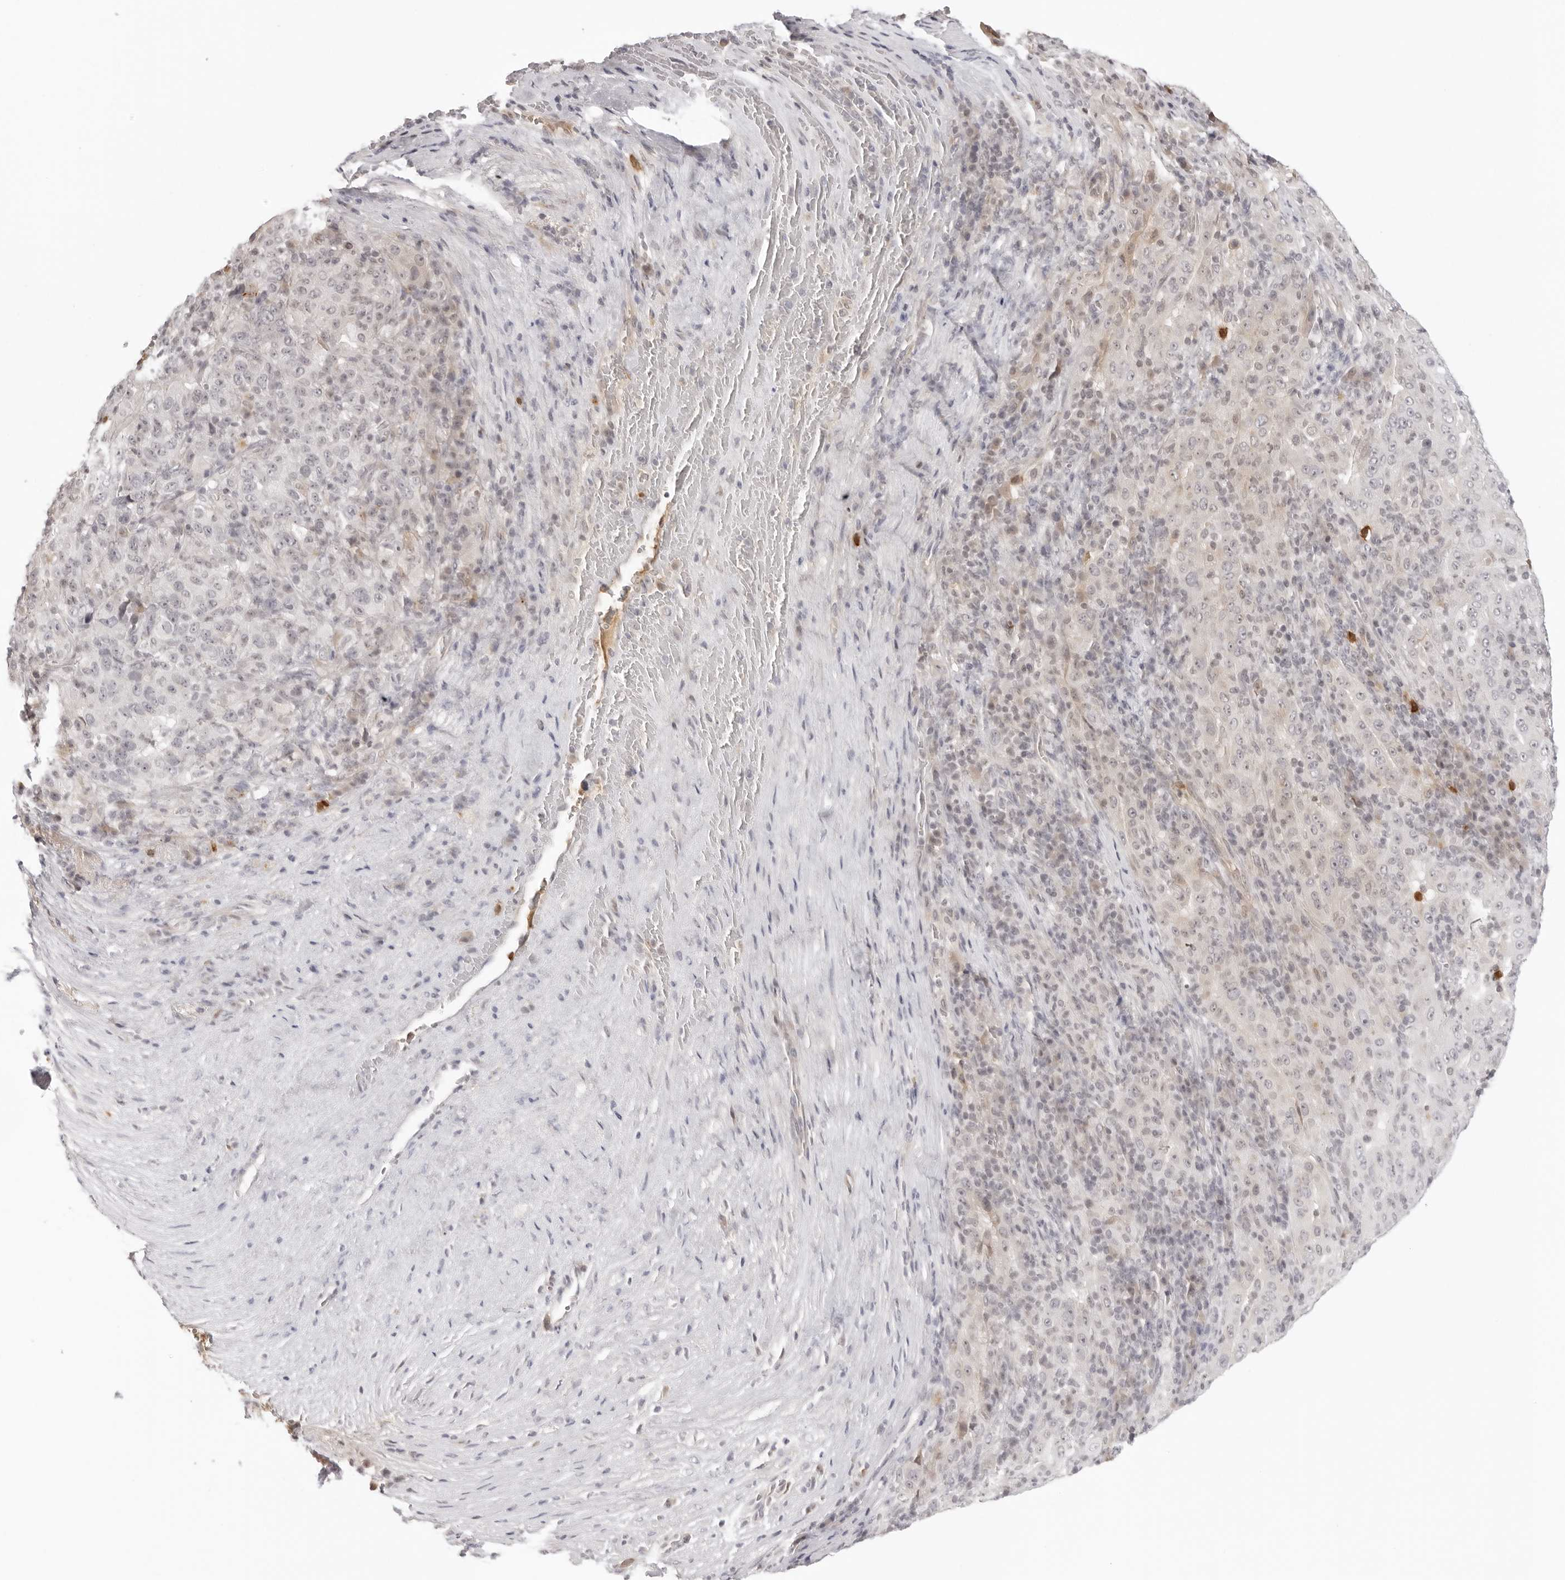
{"staining": {"intensity": "negative", "quantity": "none", "location": "none"}, "tissue": "pancreatic cancer", "cell_type": "Tumor cells", "image_type": "cancer", "snomed": [{"axis": "morphology", "description": "Adenocarcinoma, NOS"}, {"axis": "topography", "description": "Pancreas"}], "caption": "This is an immunohistochemistry (IHC) micrograph of pancreatic cancer (adenocarcinoma). There is no expression in tumor cells.", "gene": "STRADB", "patient": {"sex": "male", "age": 63}}